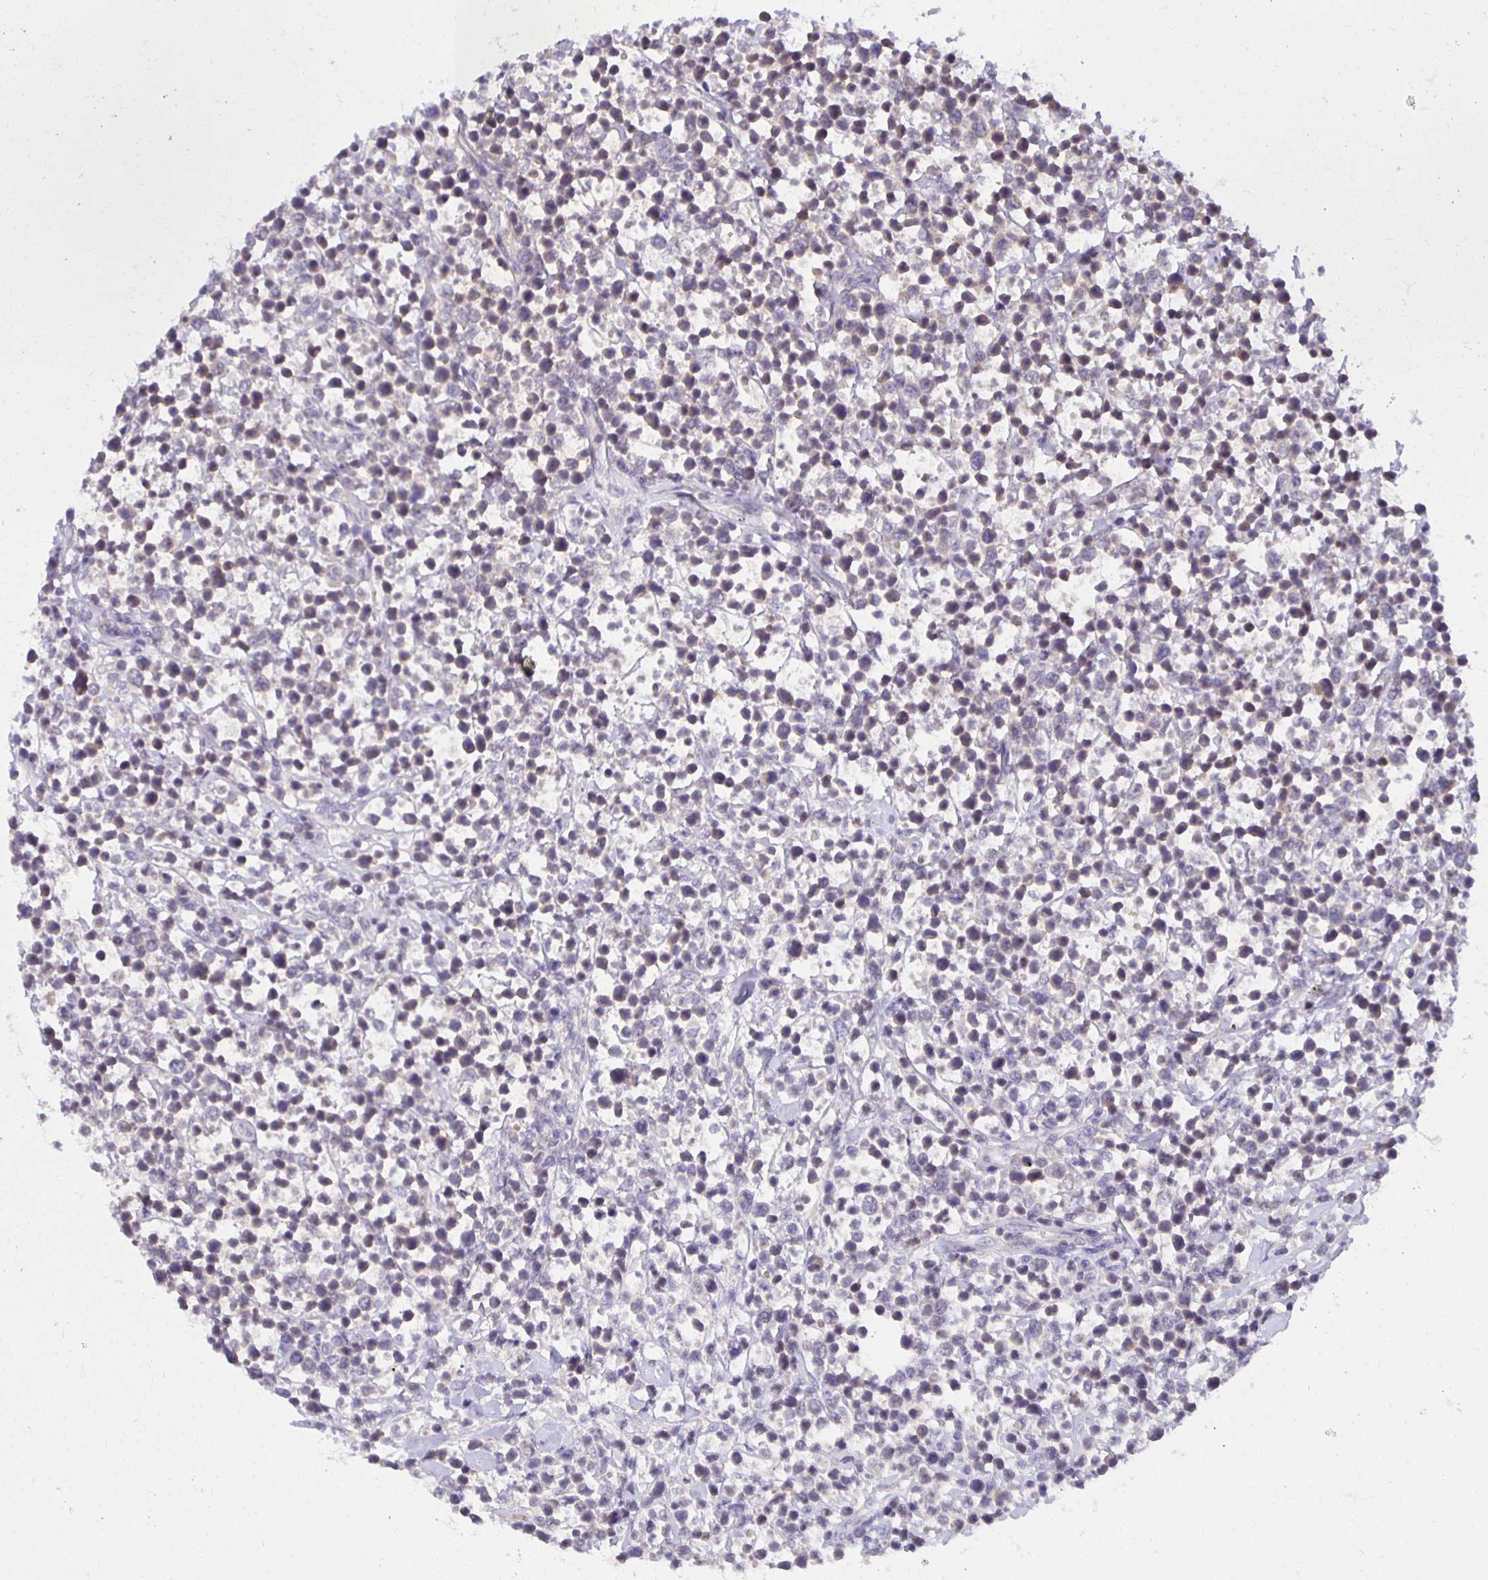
{"staining": {"intensity": "negative", "quantity": "none", "location": "none"}, "tissue": "lymphoma", "cell_type": "Tumor cells", "image_type": "cancer", "snomed": [{"axis": "morphology", "description": "Malignant lymphoma, non-Hodgkin's type, High grade"}, {"axis": "topography", "description": "Soft tissue"}], "caption": "There is no significant staining in tumor cells of high-grade malignant lymphoma, non-Hodgkin's type. (Stains: DAB immunohistochemistry with hematoxylin counter stain, Microscopy: brightfield microscopy at high magnification).", "gene": "MIEN1", "patient": {"sex": "female", "age": 56}}